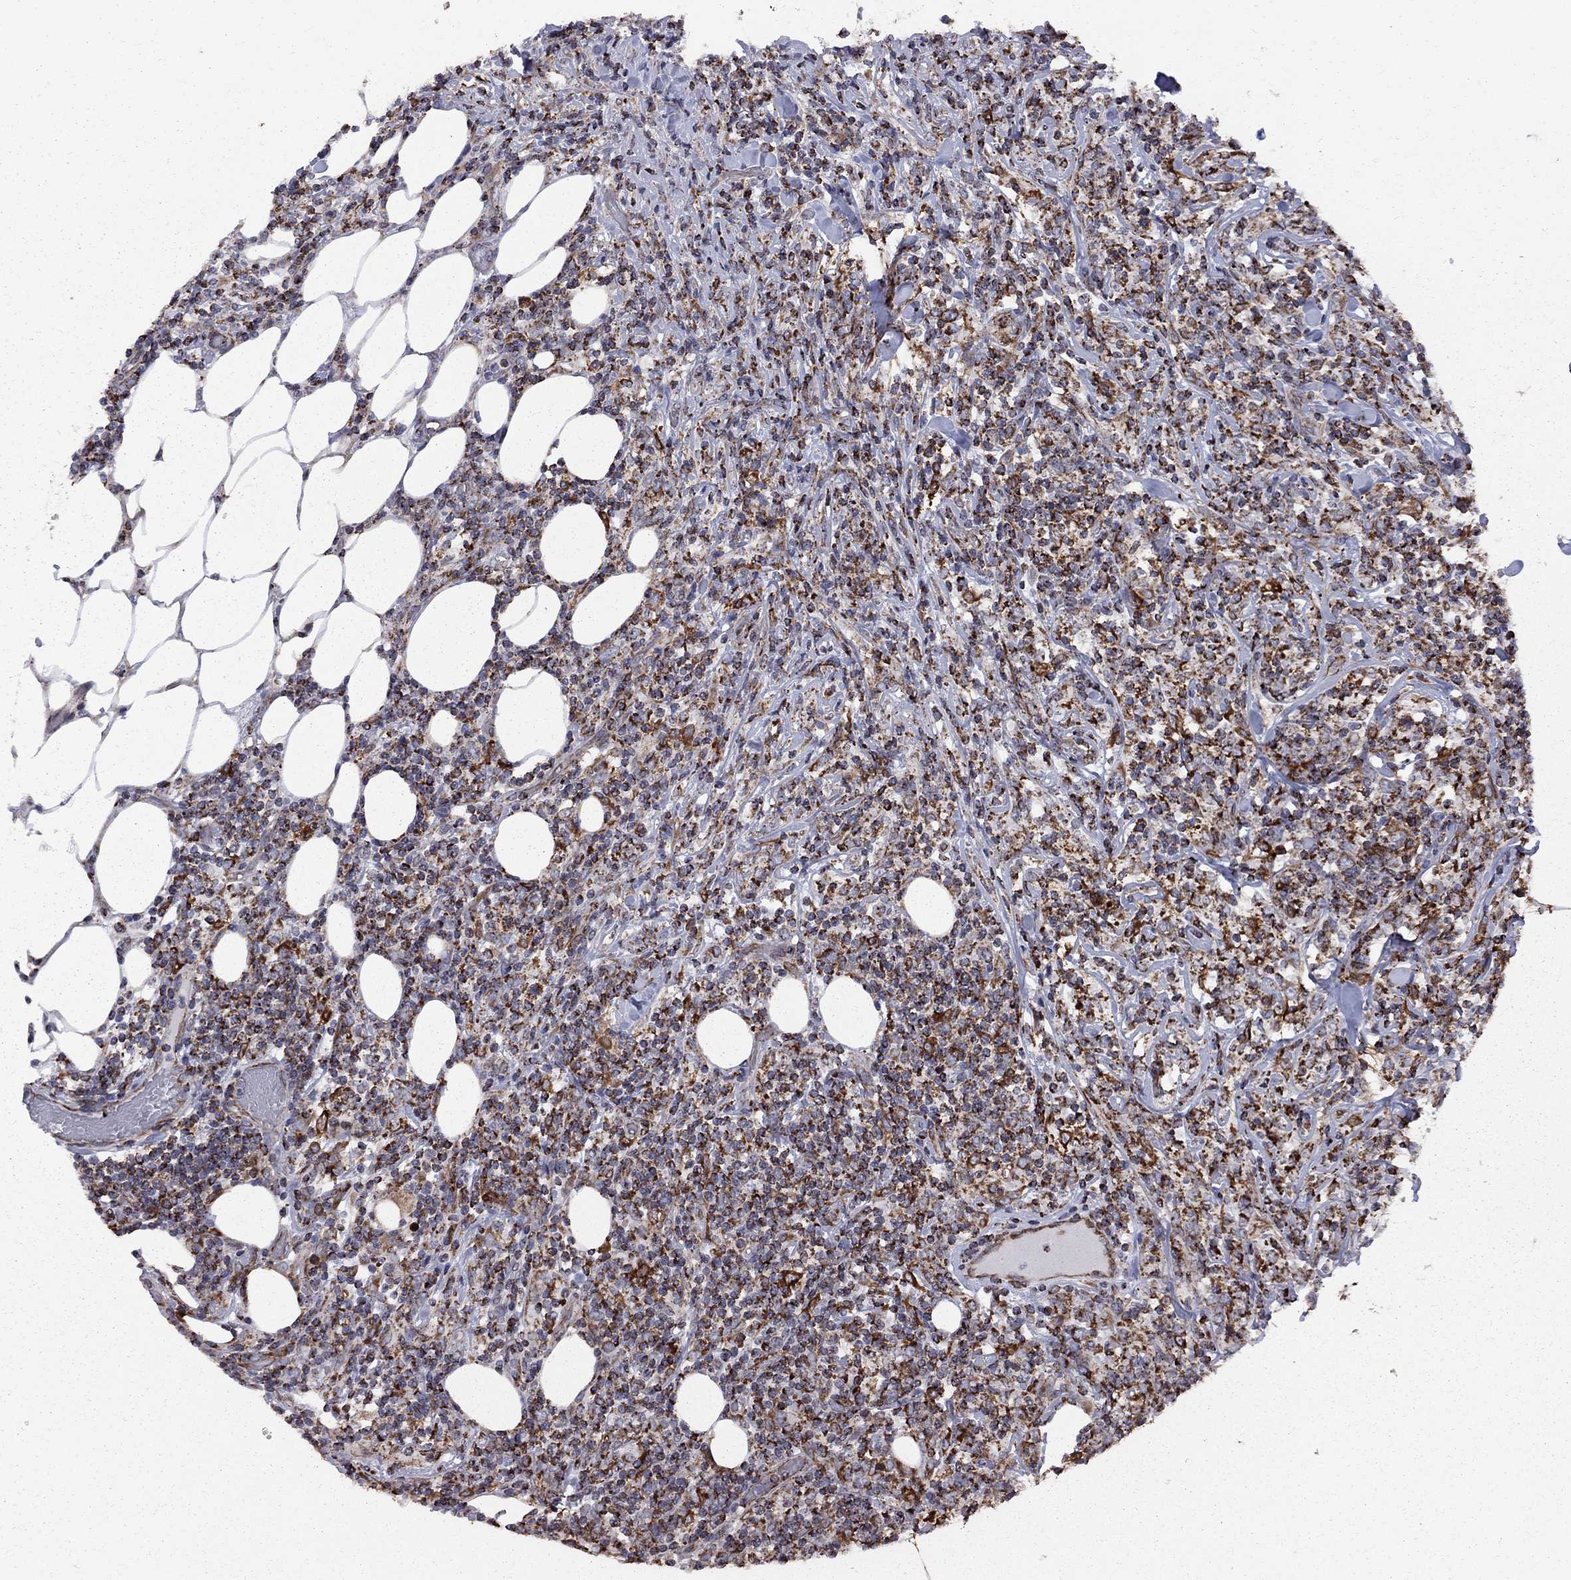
{"staining": {"intensity": "negative", "quantity": "none", "location": "none"}, "tissue": "lymphoma", "cell_type": "Tumor cells", "image_type": "cancer", "snomed": [{"axis": "morphology", "description": "Malignant lymphoma, non-Hodgkin's type, High grade"}, {"axis": "topography", "description": "Lymph node"}], "caption": "DAB (3,3'-diaminobenzidine) immunohistochemical staining of high-grade malignant lymphoma, non-Hodgkin's type displays no significant staining in tumor cells.", "gene": "CLPTM1", "patient": {"sex": "female", "age": 84}}